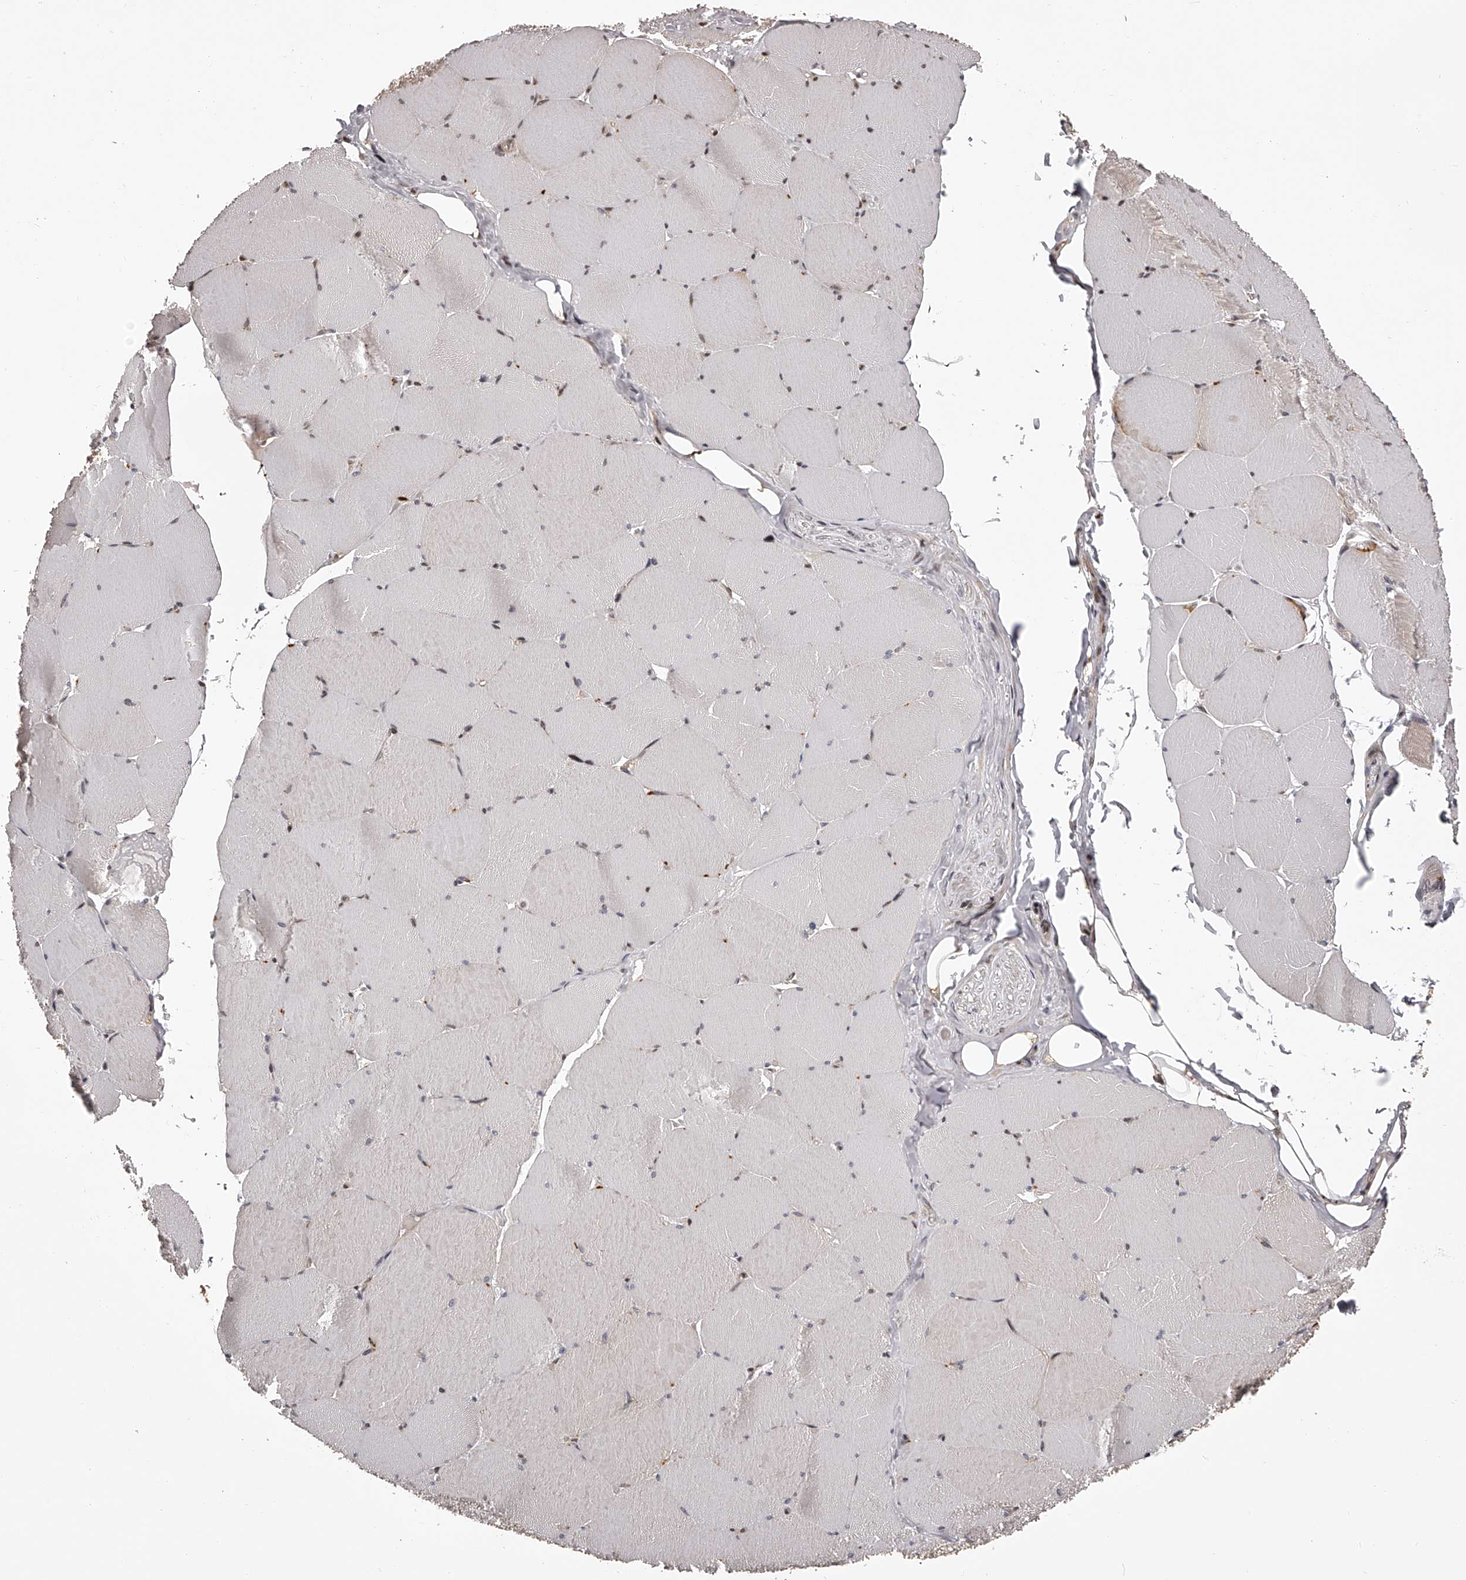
{"staining": {"intensity": "weak", "quantity": "25%-75%", "location": "cytoplasmic/membranous,nuclear"}, "tissue": "skeletal muscle", "cell_type": "Myocytes", "image_type": "normal", "snomed": [{"axis": "morphology", "description": "Normal tissue, NOS"}, {"axis": "topography", "description": "Skeletal muscle"}, {"axis": "topography", "description": "Head-Neck"}], "caption": "Myocytes reveal weak cytoplasmic/membranous,nuclear expression in approximately 25%-75% of cells in normal skeletal muscle.", "gene": "PFDN2", "patient": {"sex": "male", "age": 66}}